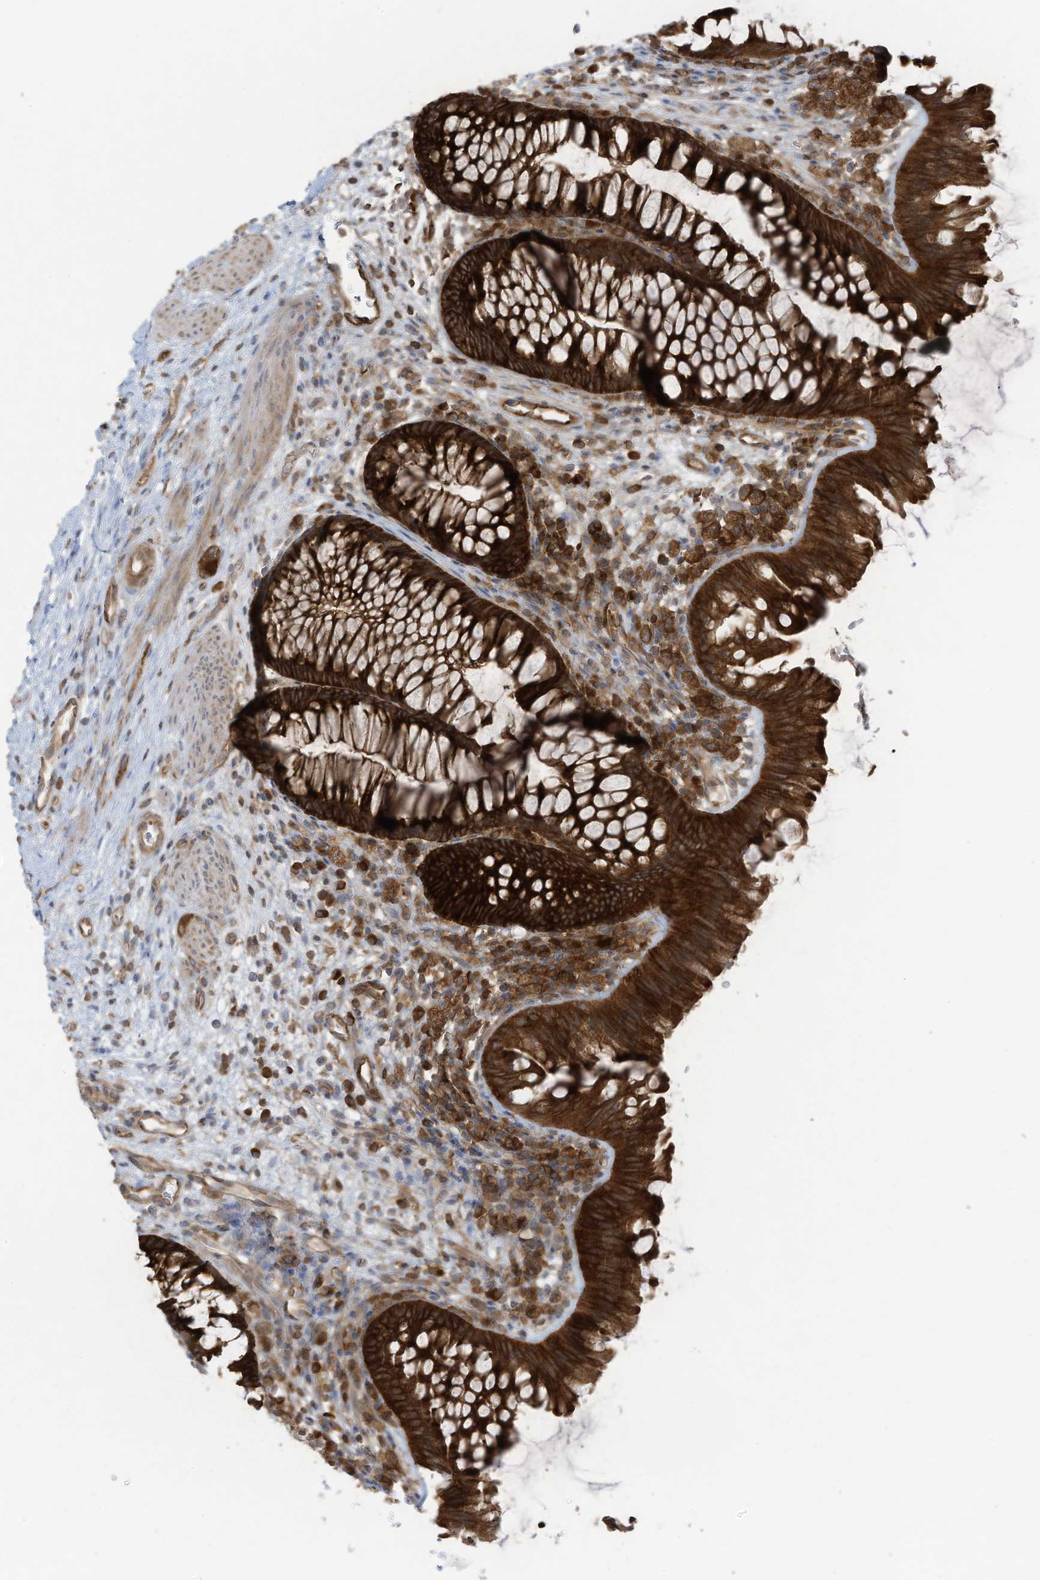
{"staining": {"intensity": "moderate", "quantity": ">75%", "location": "cytoplasmic/membranous"}, "tissue": "colon", "cell_type": "Endothelial cells", "image_type": "normal", "snomed": [{"axis": "morphology", "description": "Normal tissue, NOS"}, {"axis": "topography", "description": "Colon"}], "caption": "An image showing moderate cytoplasmic/membranous staining in approximately >75% of endothelial cells in unremarkable colon, as visualized by brown immunohistochemical staining.", "gene": "OLA1", "patient": {"sex": "female", "age": 62}}